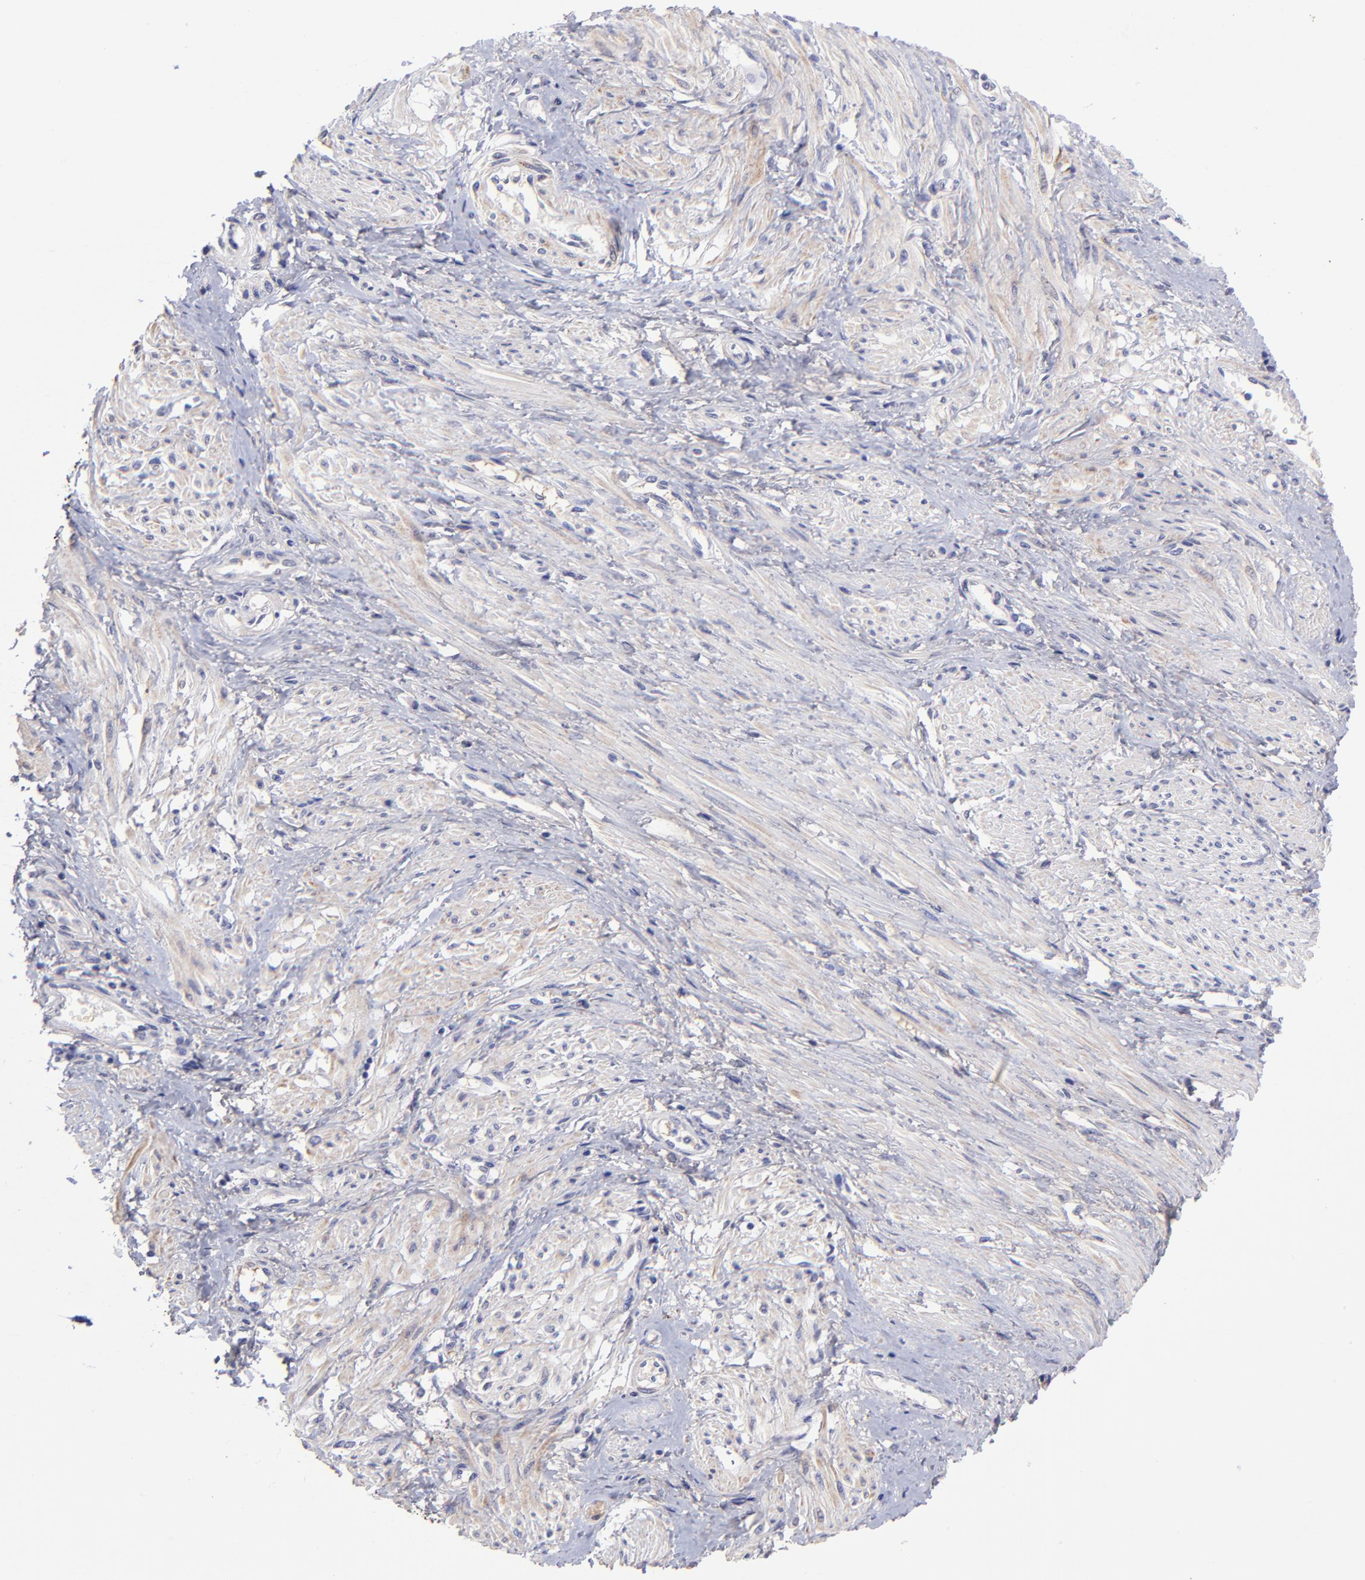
{"staining": {"intensity": "weak", "quantity": ">75%", "location": "cytoplasmic/membranous"}, "tissue": "smooth muscle", "cell_type": "Smooth muscle cells", "image_type": "normal", "snomed": [{"axis": "morphology", "description": "Normal tissue, NOS"}, {"axis": "topography", "description": "Smooth muscle"}, {"axis": "topography", "description": "Uterus"}], "caption": "The photomicrograph shows a brown stain indicating the presence of a protein in the cytoplasmic/membranous of smooth muscle cells in smooth muscle. Using DAB (brown) and hematoxylin (blue) stains, captured at high magnification using brightfield microscopy.", "gene": "NSF", "patient": {"sex": "female", "age": 39}}